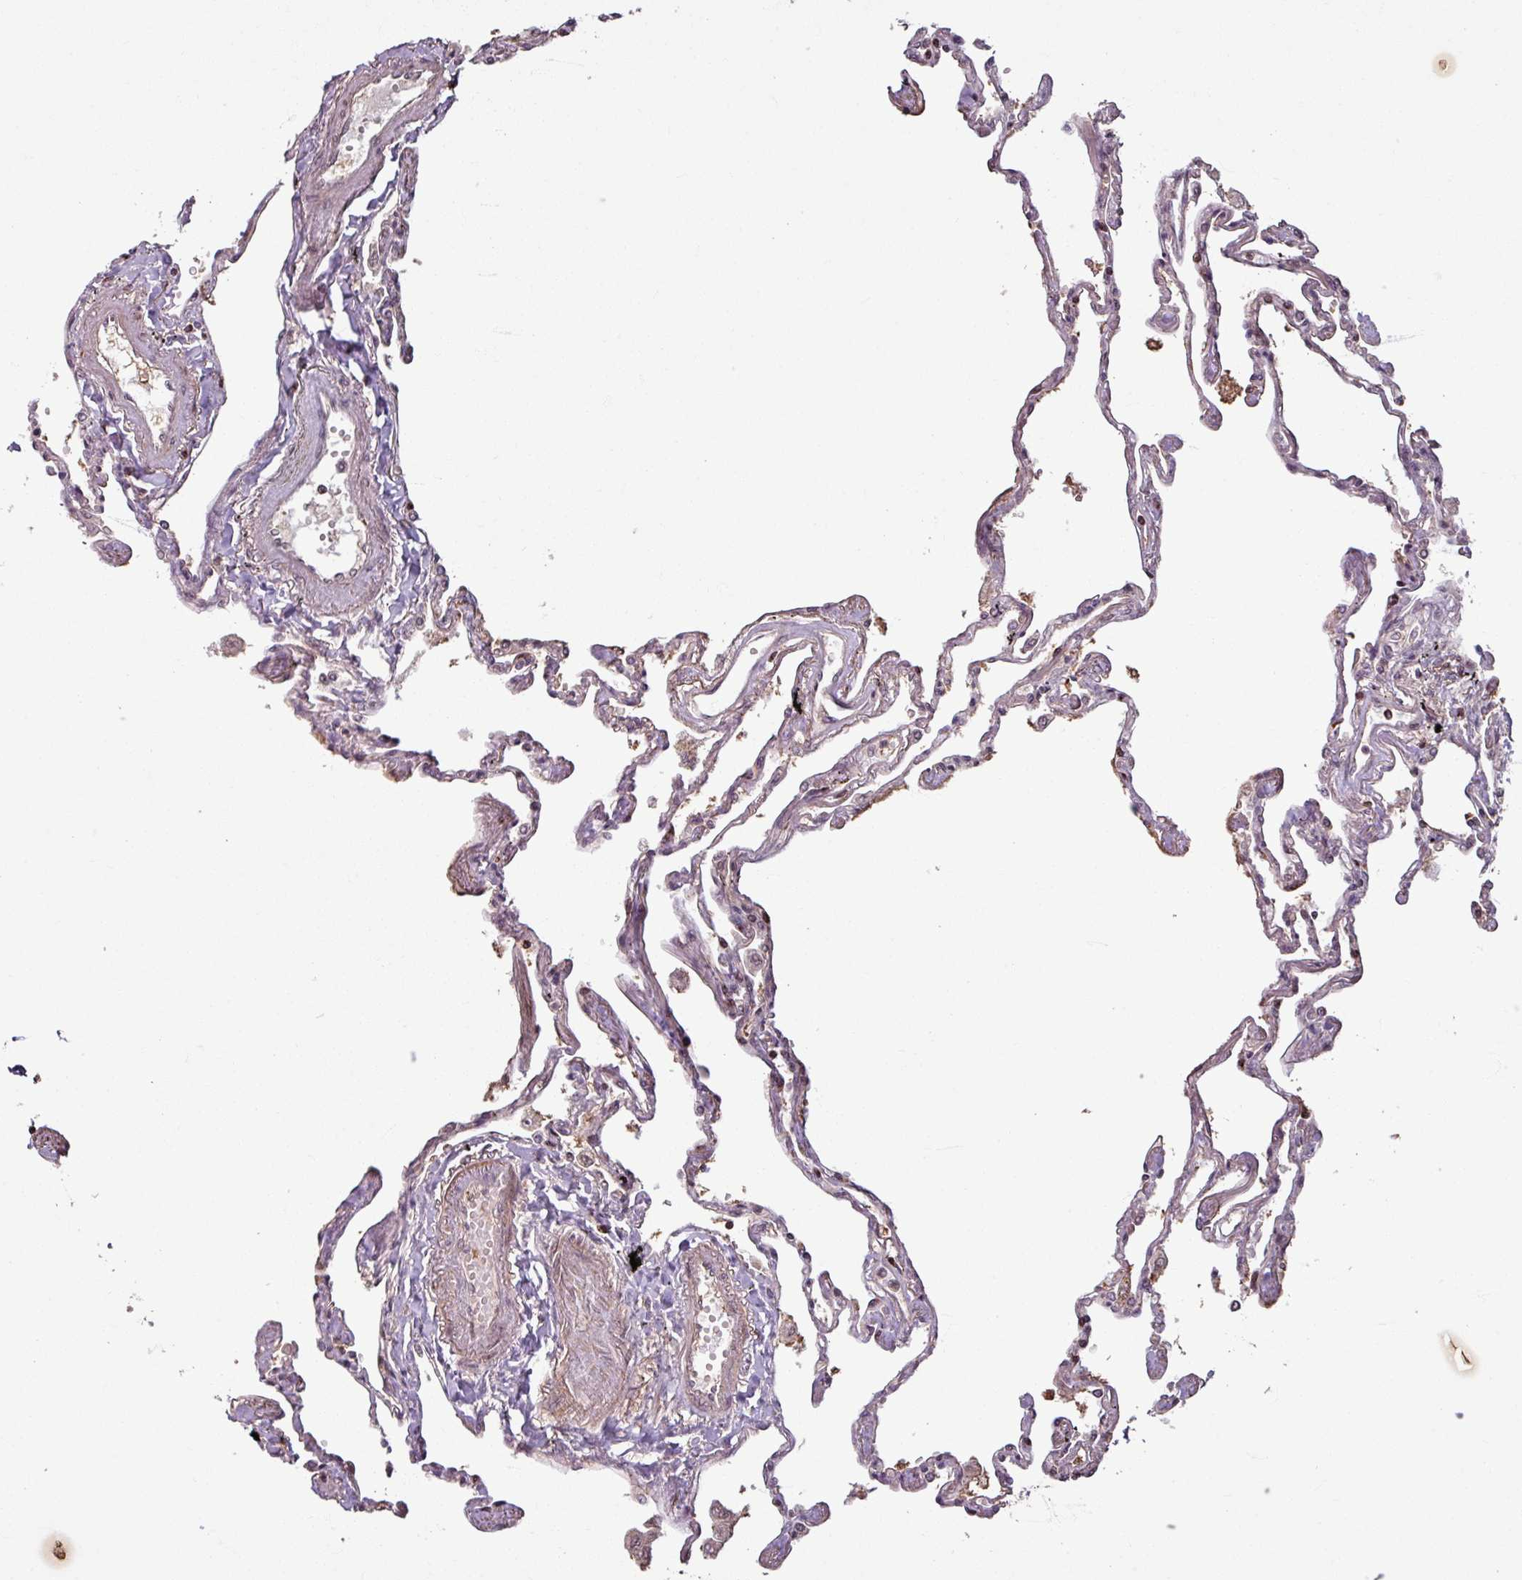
{"staining": {"intensity": "moderate", "quantity": "25%-75%", "location": "cytoplasmic/membranous,nuclear"}, "tissue": "lung", "cell_type": "Alveolar cells", "image_type": "normal", "snomed": [{"axis": "morphology", "description": "Normal tissue, NOS"}, {"axis": "topography", "description": "Lung"}], "caption": "Immunohistochemistry micrograph of normal lung stained for a protein (brown), which displays medium levels of moderate cytoplasmic/membranous,nuclear expression in about 25%-75% of alveolar cells.", "gene": "OR6B1", "patient": {"sex": "female", "age": 67}}